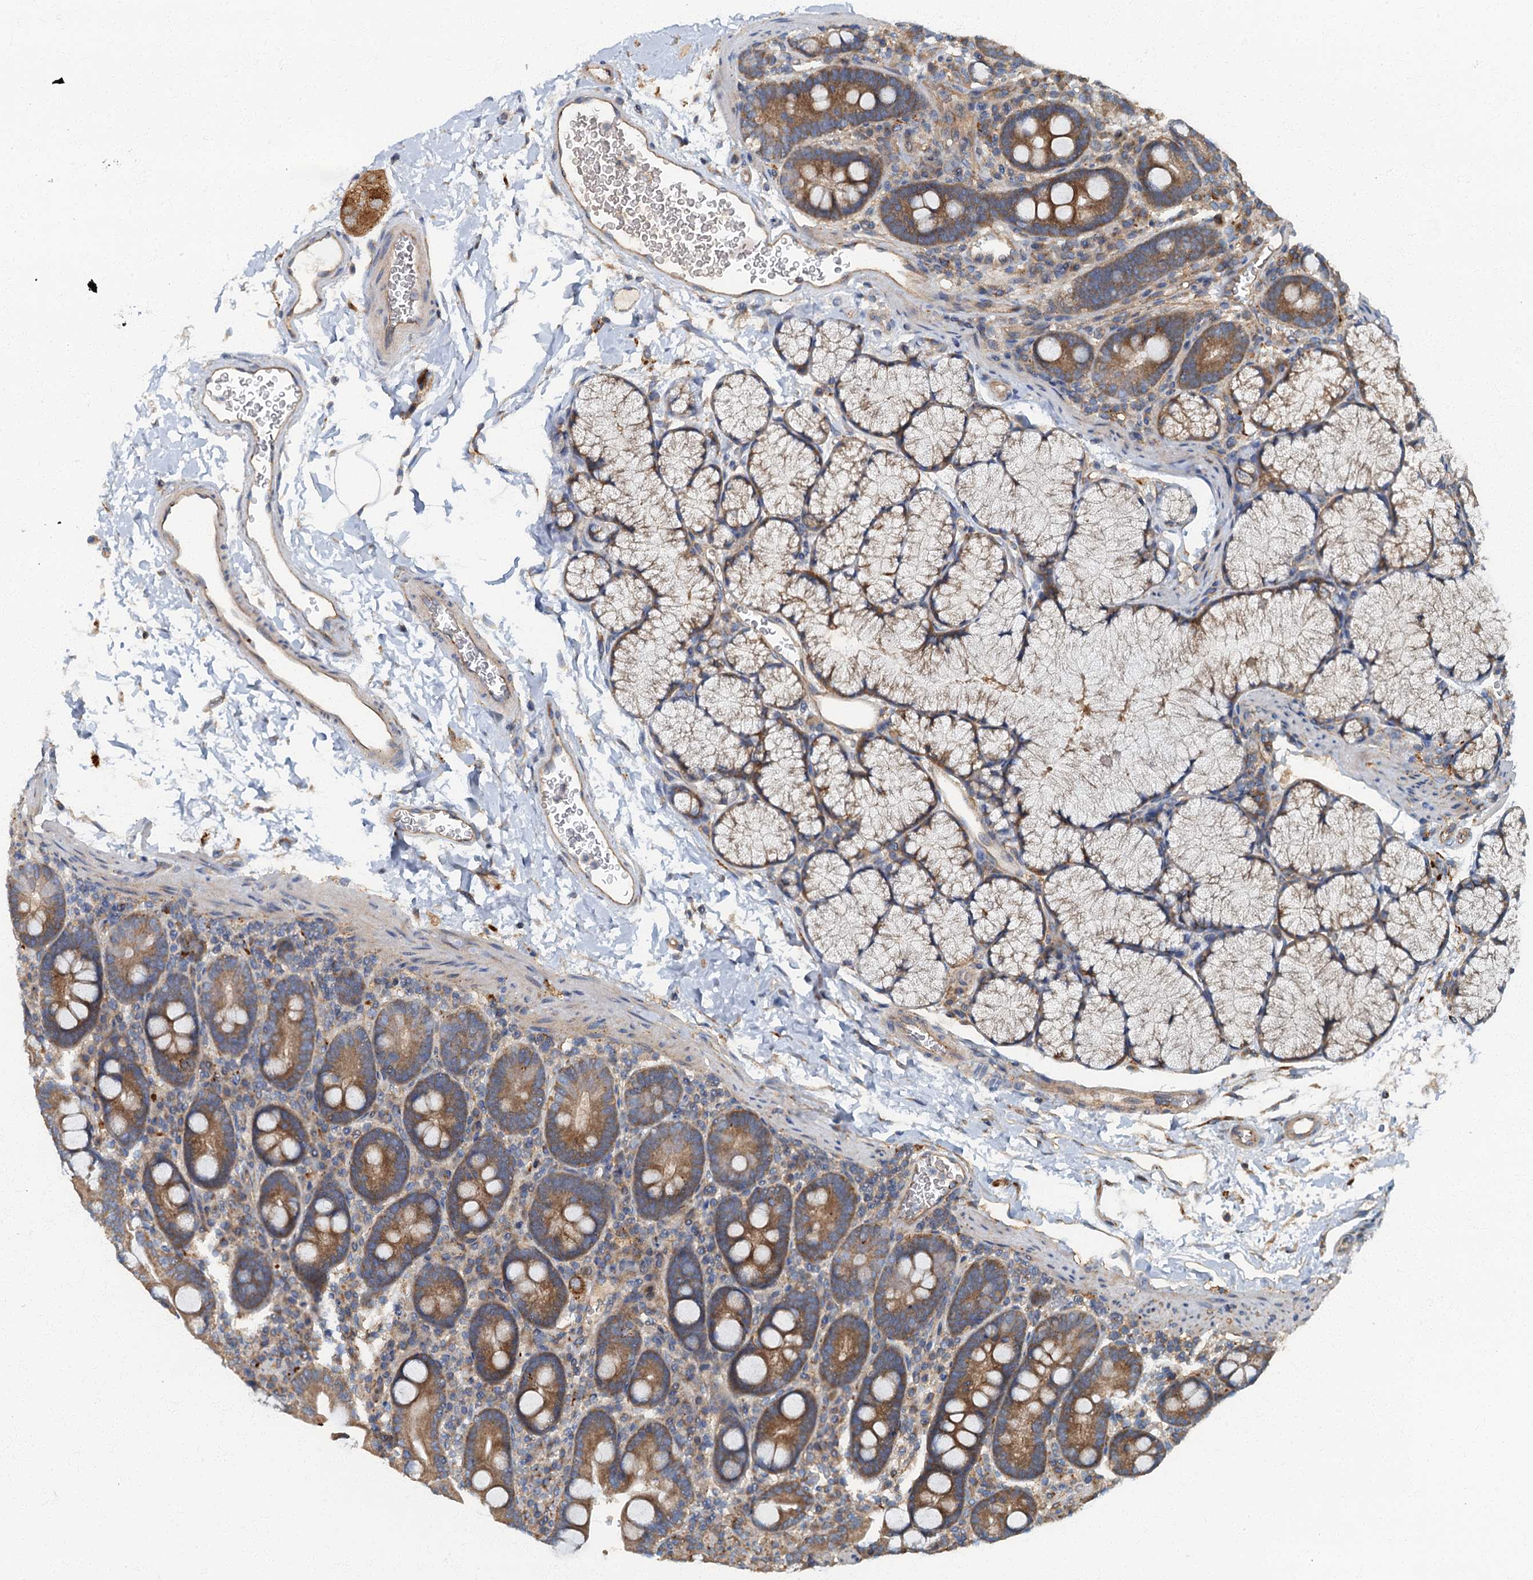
{"staining": {"intensity": "moderate", "quantity": ">75%", "location": "cytoplasmic/membranous"}, "tissue": "duodenum", "cell_type": "Glandular cells", "image_type": "normal", "snomed": [{"axis": "morphology", "description": "Normal tissue, NOS"}, {"axis": "topography", "description": "Duodenum"}], "caption": "Immunohistochemical staining of unremarkable duodenum demonstrates >75% levels of moderate cytoplasmic/membranous protein staining in about >75% of glandular cells.", "gene": "ARL11", "patient": {"sex": "male", "age": 35}}